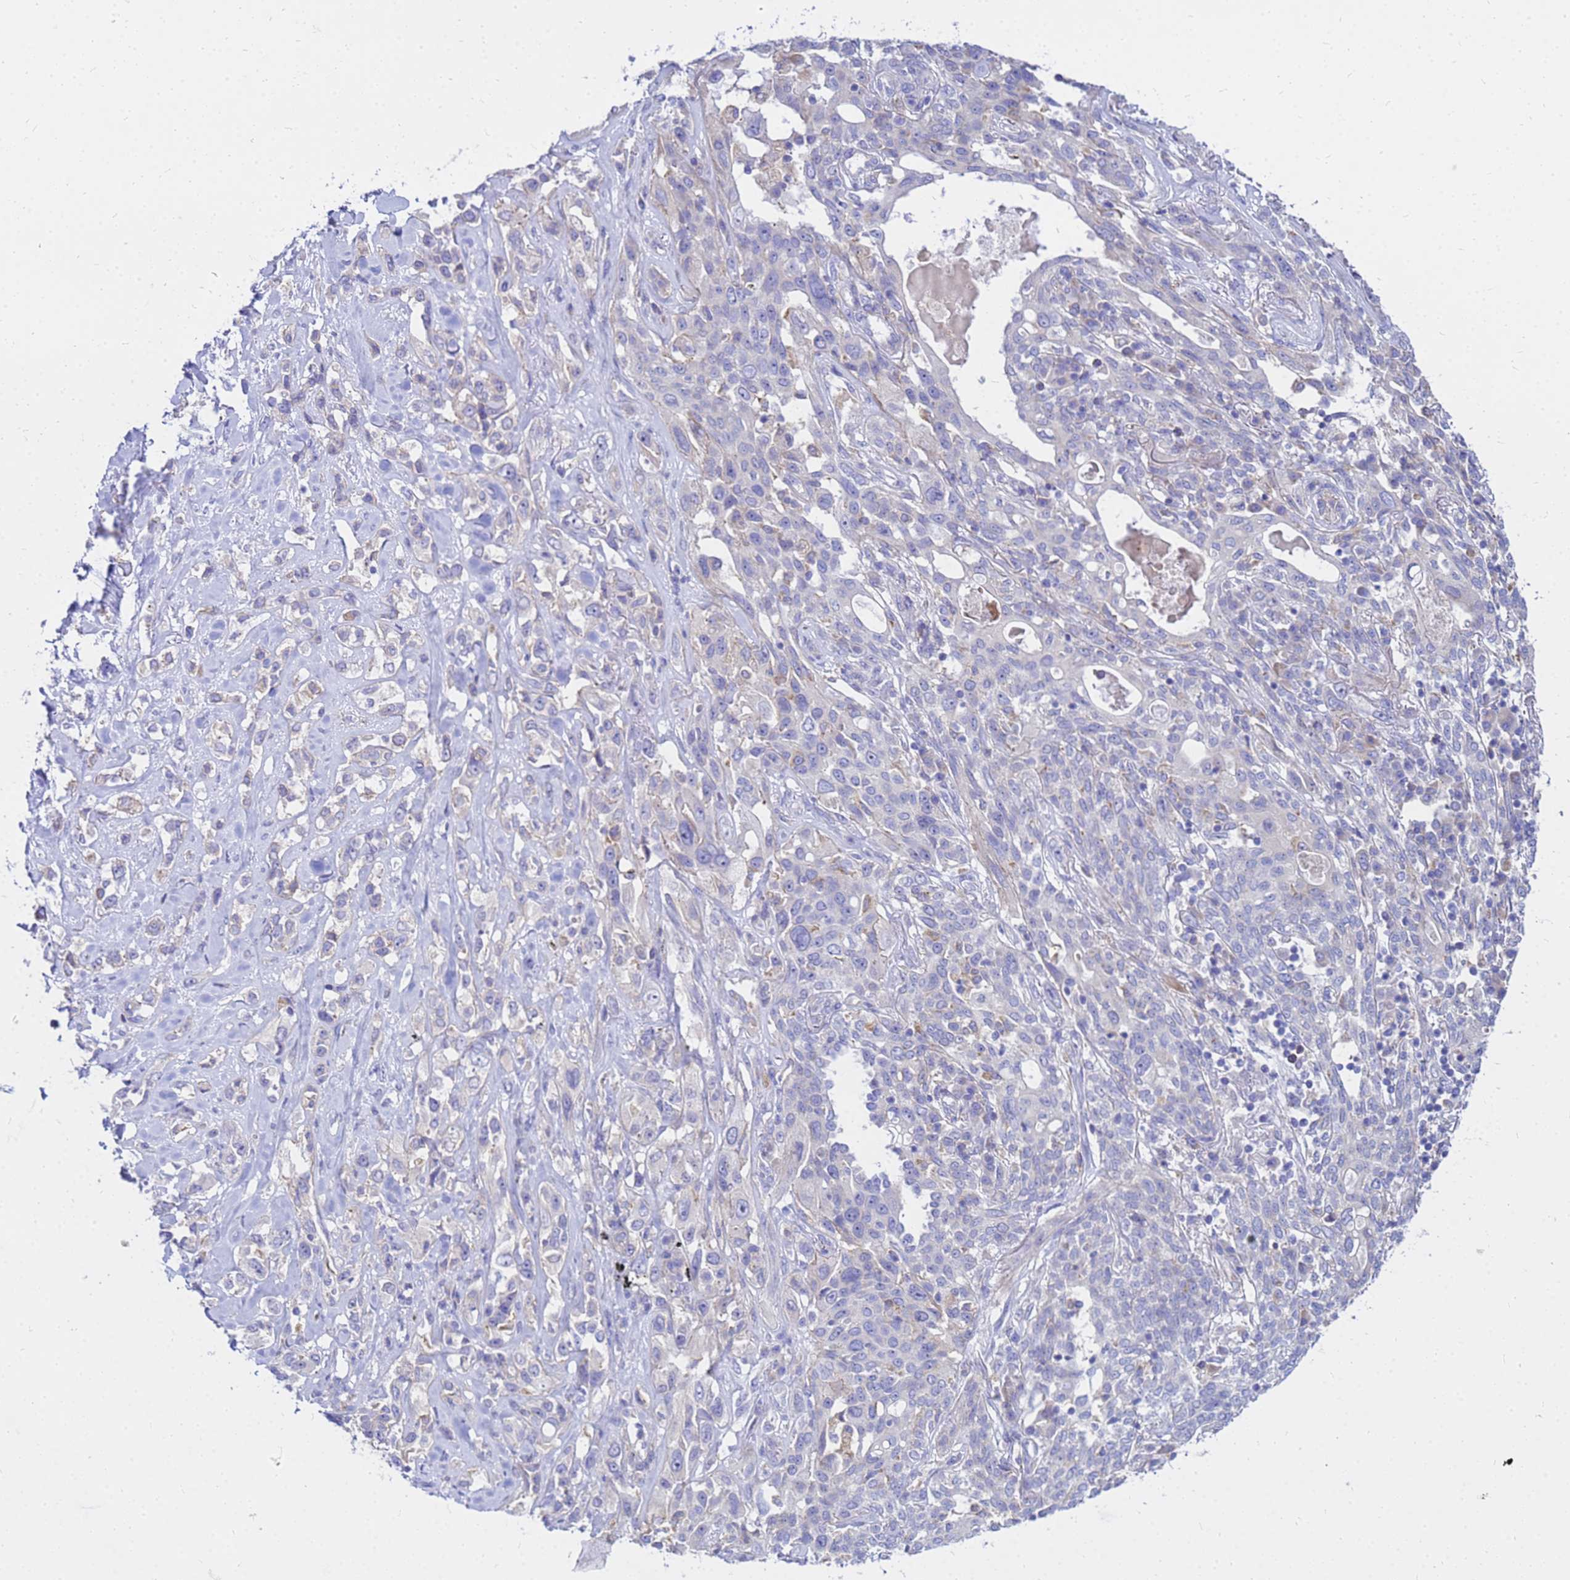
{"staining": {"intensity": "negative", "quantity": "none", "location": "none"}, "tissue": "lung cancer", "cell_type": "Tumor cells", "image_type": "cancer", "snomed": [{"axis": "morphology", "description": "Squamous cell carcinoma, NOS"}, {"axis": "topography", "description": "Lung"}], "caption": "Protein analysis of lung cancer displays no significant expression in tumor cells. (DAB (3,3'-diaminobenzidine) immunohistochemistry (IHC), high magnification).", "gene": "HERC5", "patient": {"sex": "female", "age": 70}}